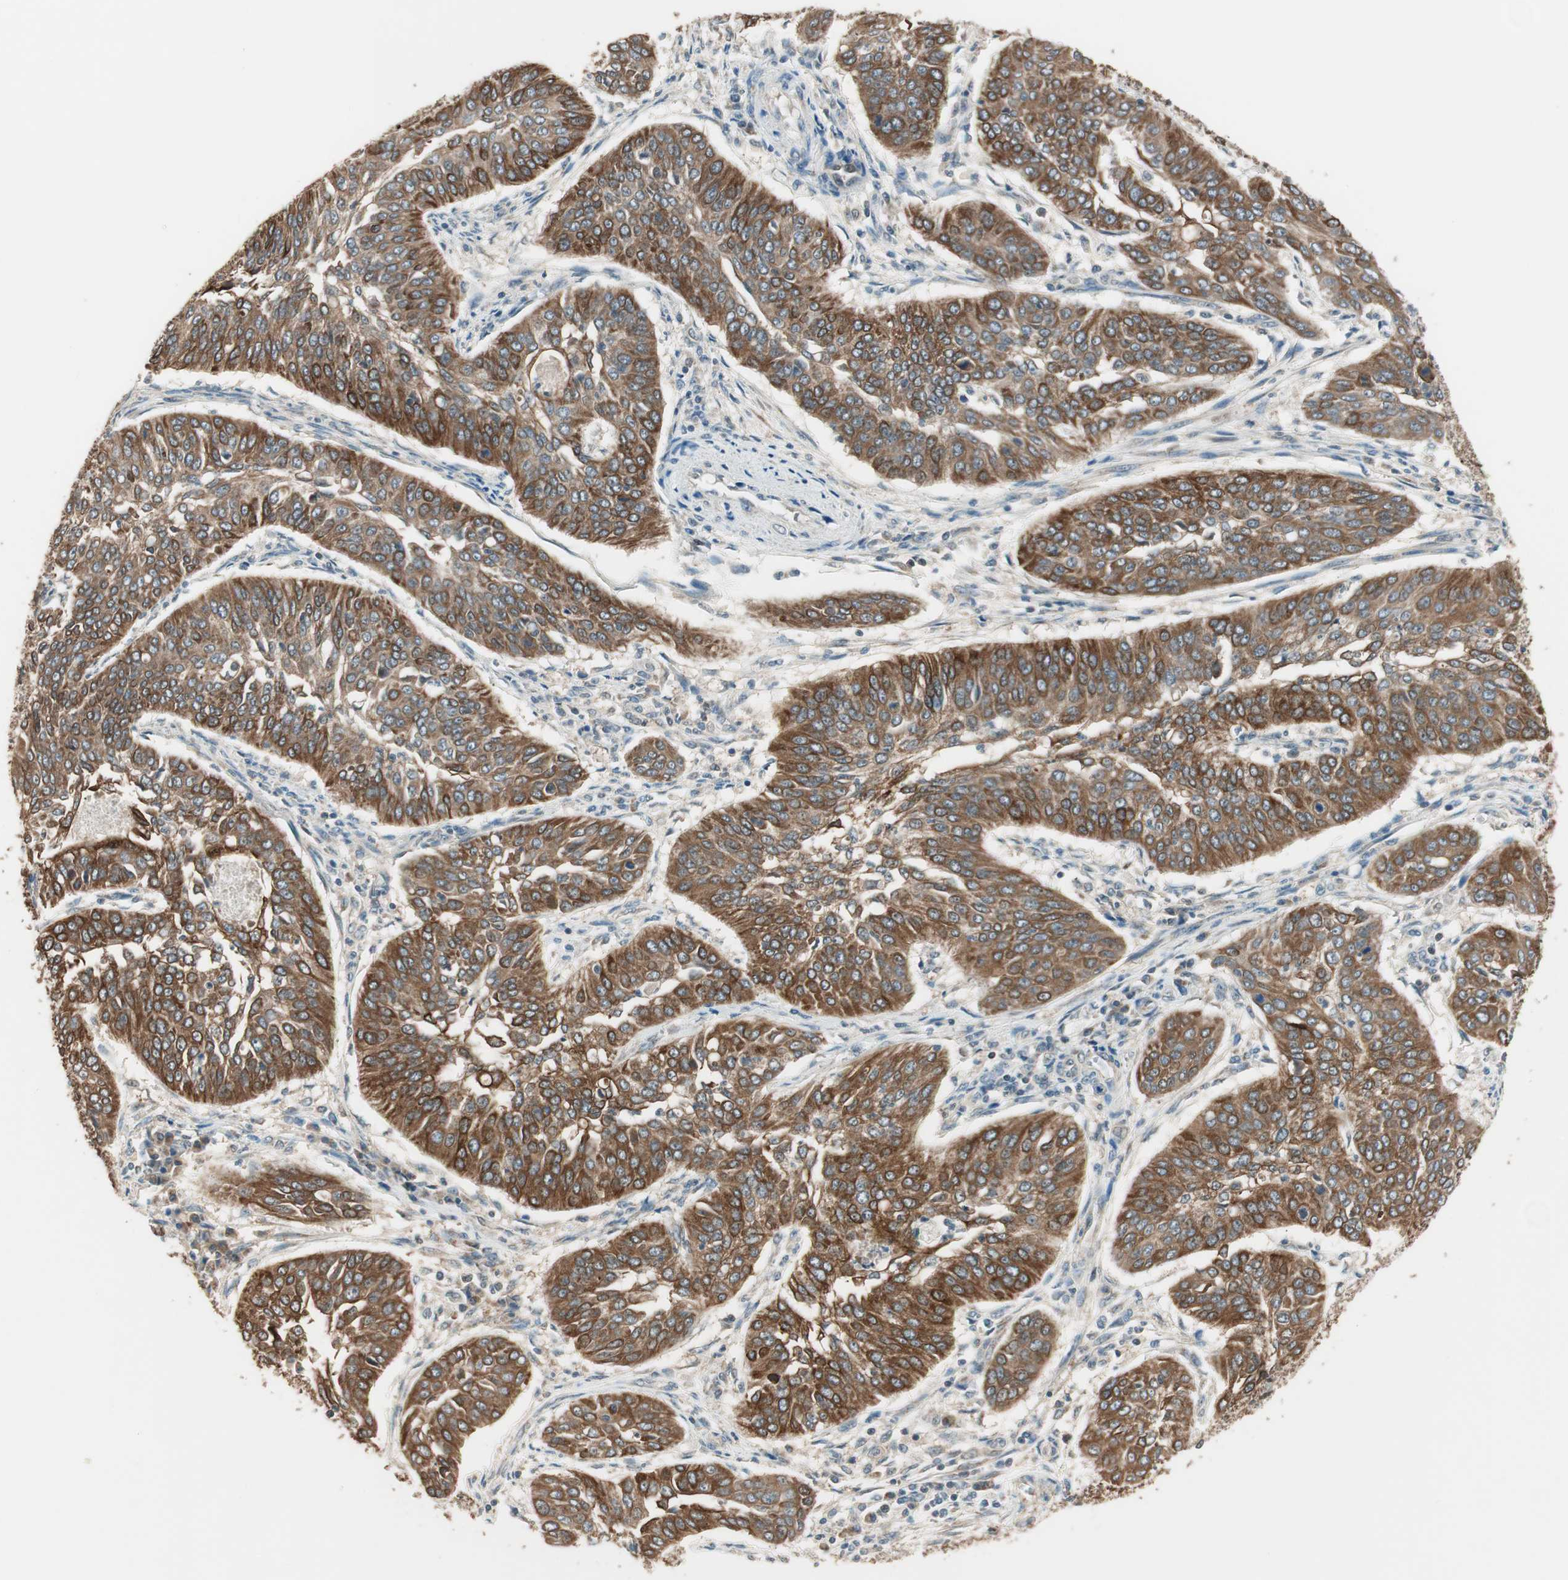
{"staining": {"intensity": "strong", "quantity": ">75%", "location": "cytoplasmic/membranous"}, "tissue": "cervical cancer", "cell_type": "Tumor cells", "image_type": "cancer", "snomed": [{"axis": "morphology", "description": "Normal tissue, NOS"}, {"axis": "morphology", "description": "Squamous cell carcinoma, NOS"}, {"axis": "topography", "description": "Cervix"}], "caption": "A brown stain highlights strong cytoplasmic/membranous expression of a protein in squamous cell carcinoma (cervical) tumor cells.", "gene": "TRIM21", "patient": {"sex": "female", "age": 39}}